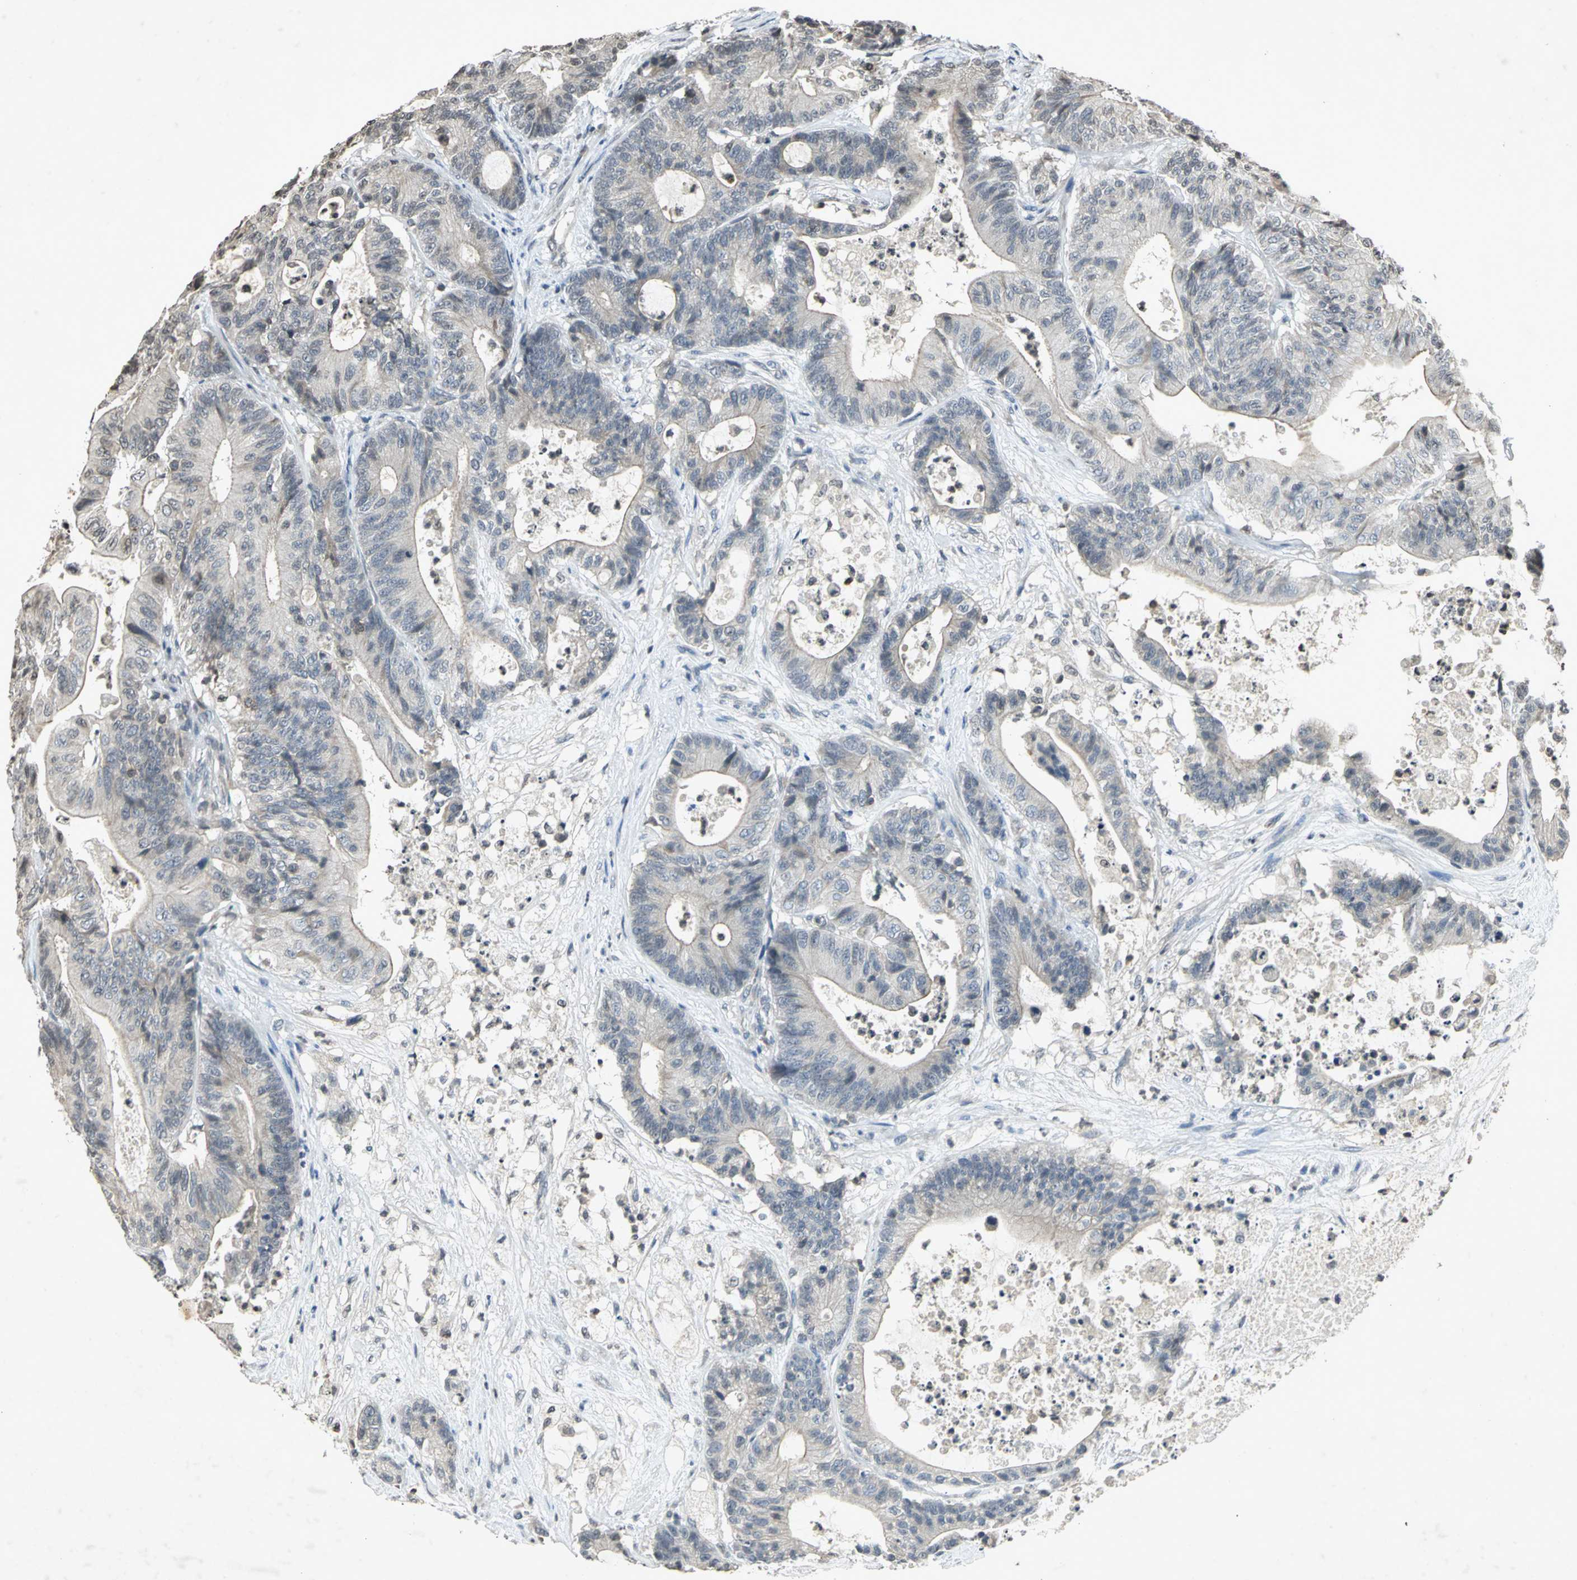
{"staining": {"intensity": "negative", "quantity": "none", "location": "none"}, "tissue": "colorectal cancer", "cell_type": "Tumor cells", "image_type": "cancer", "snomed": [{"axis": "morphology", "description": "Adenocarcinoma, NOS"}, {"axis": "topography", "description": "Colon"}], "caption": "Immunohistochemistry (IHC) micrograph of neoplastic tissue: colorectal adenocarcinoma stained with DAB shows no significant protein staining in tumor cells.", "gene": "IL16", "patient": {"sex": "female", "age": 84}}